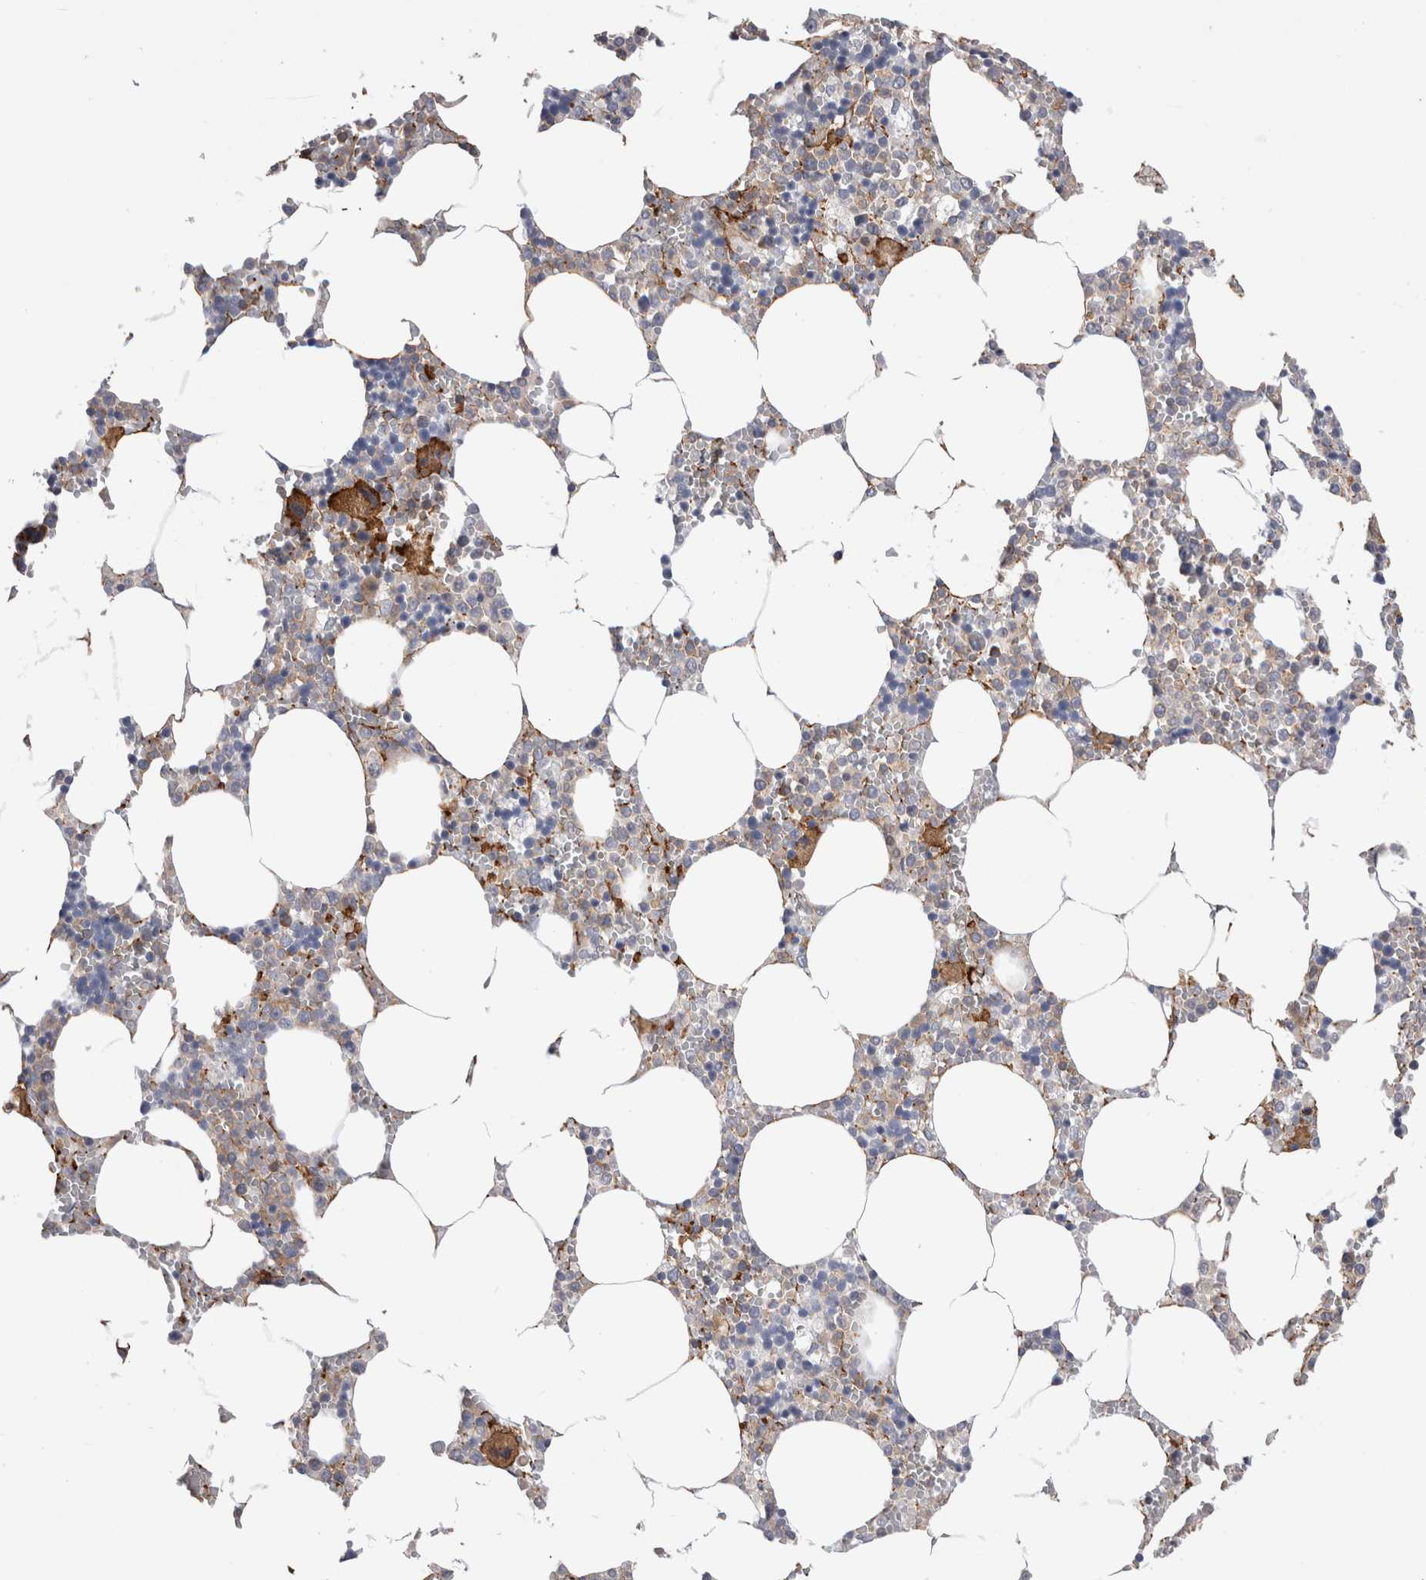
{"staining": {"intensity": "strong", "quantity": "<25%", "location": "cytoplasmic/membranous"}, "tissue": "bone marrow", "cell_type": "Hematopoietic cells", "image_type": "normal", "snomed": [{"axis": "morphology", "description": "Normal tissue, NOS"}, {"axis": "topography", "description": "Bone marrow"}], "caption": "Immunohistochemistry (IHC) (DAB (3,3'-diaminobenzidine)) staining of normal human bone marrow demonstrates strong cytoplasmic/membranous protein staining in approximately <25% of hematopoietic cells.", "gene": "EPRS1", "patient": {"sex": "male", "age": 70}}